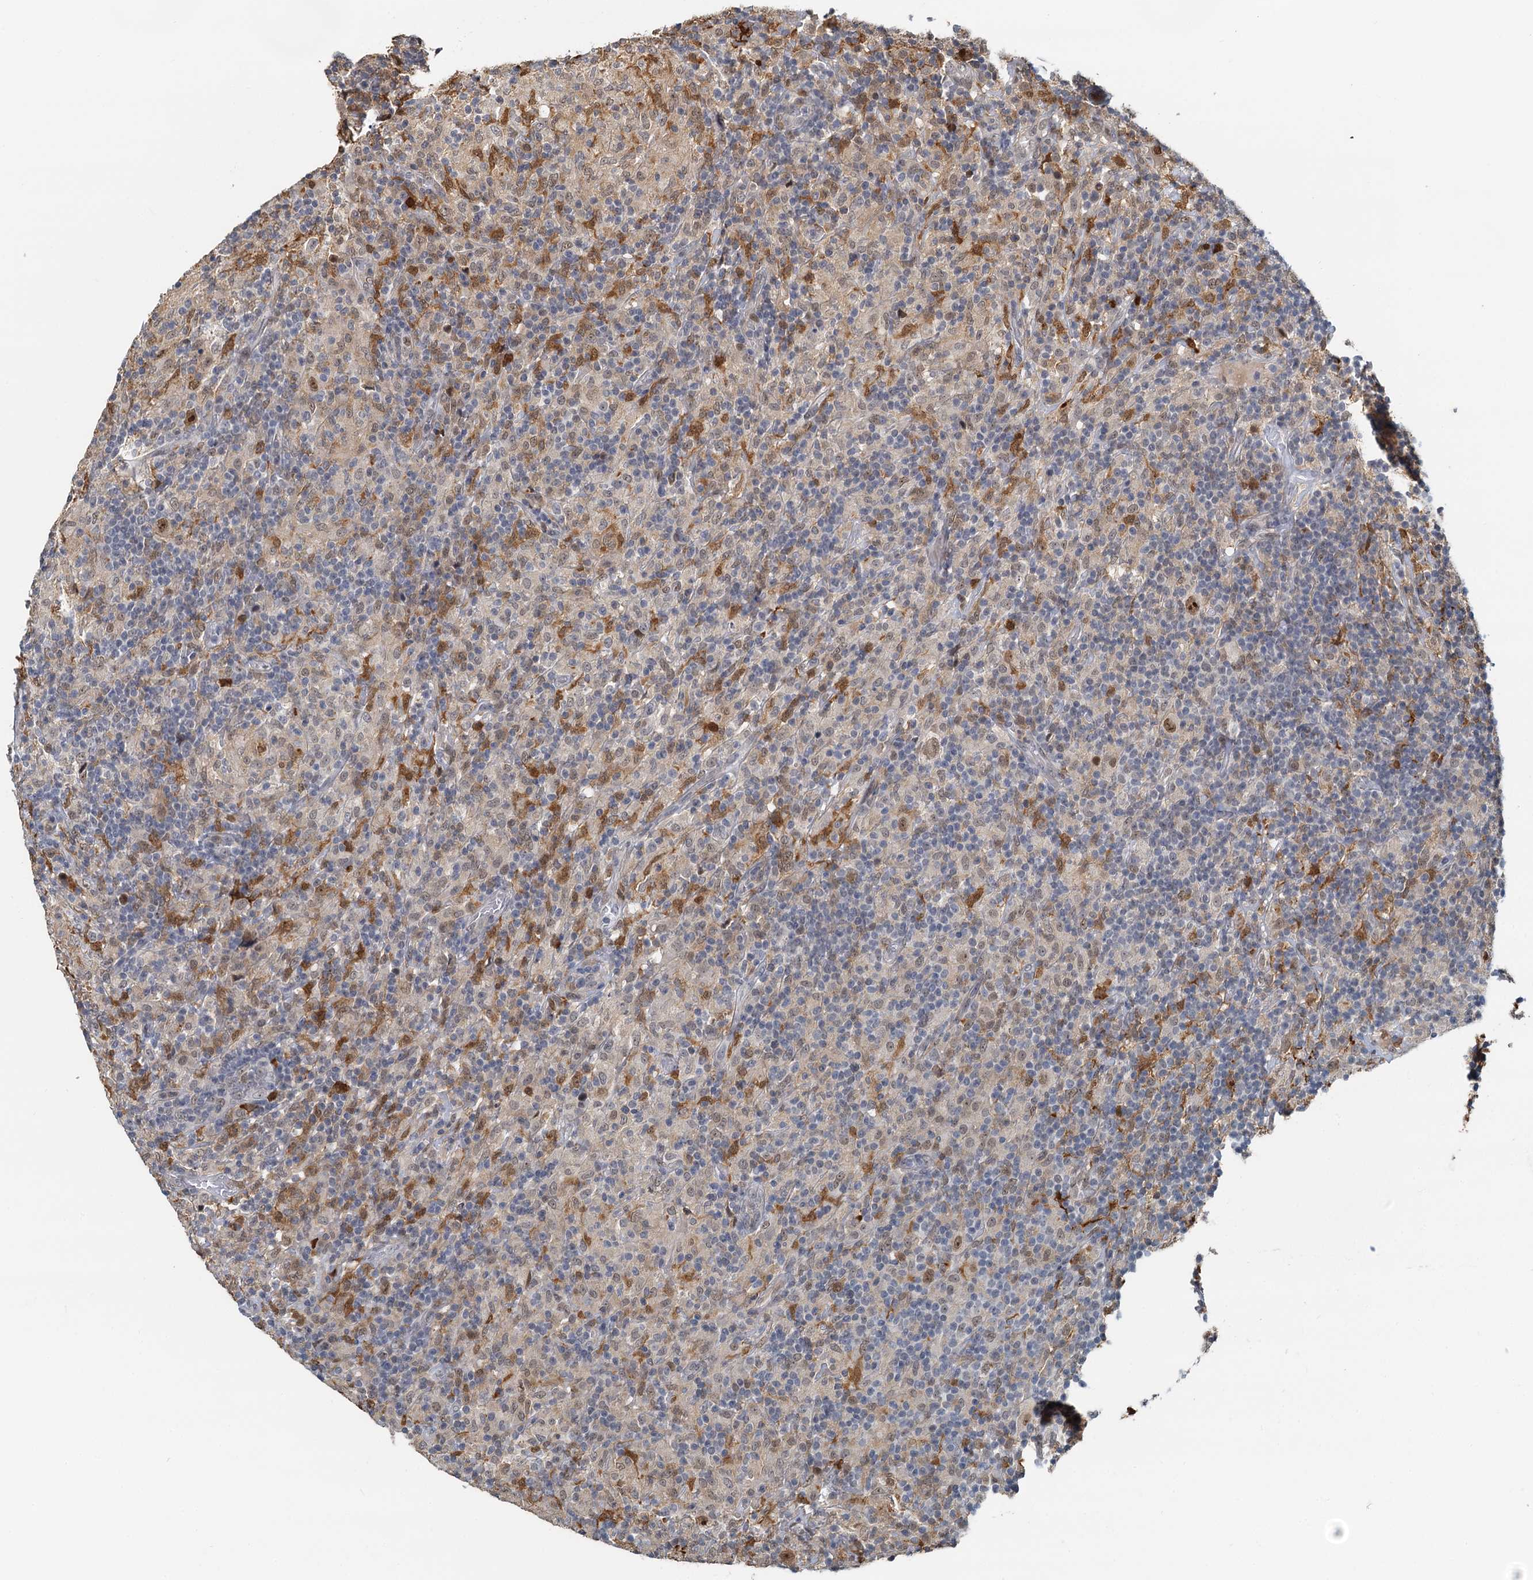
{"staining": {"intensity": "moderate", "quantity": ">75%", "location": "nuclear"}, "tissue": "lymphoma", "cell_type": "Tumor cells", "image_type": "cancer", "snomed": [{"axis": "morphology", "description": "Hodgkin's disease, NOS"}, {"axis": "topography", "description": "Lymph node"}], "caption": "Brown immunohistochemical staining in human Hodgkin's disease exhibits moderate nuclear staining in approximately >75% of tumor cells.", "gene": "SPINDOC", "patient": {"sex": "male", "age": 70}}